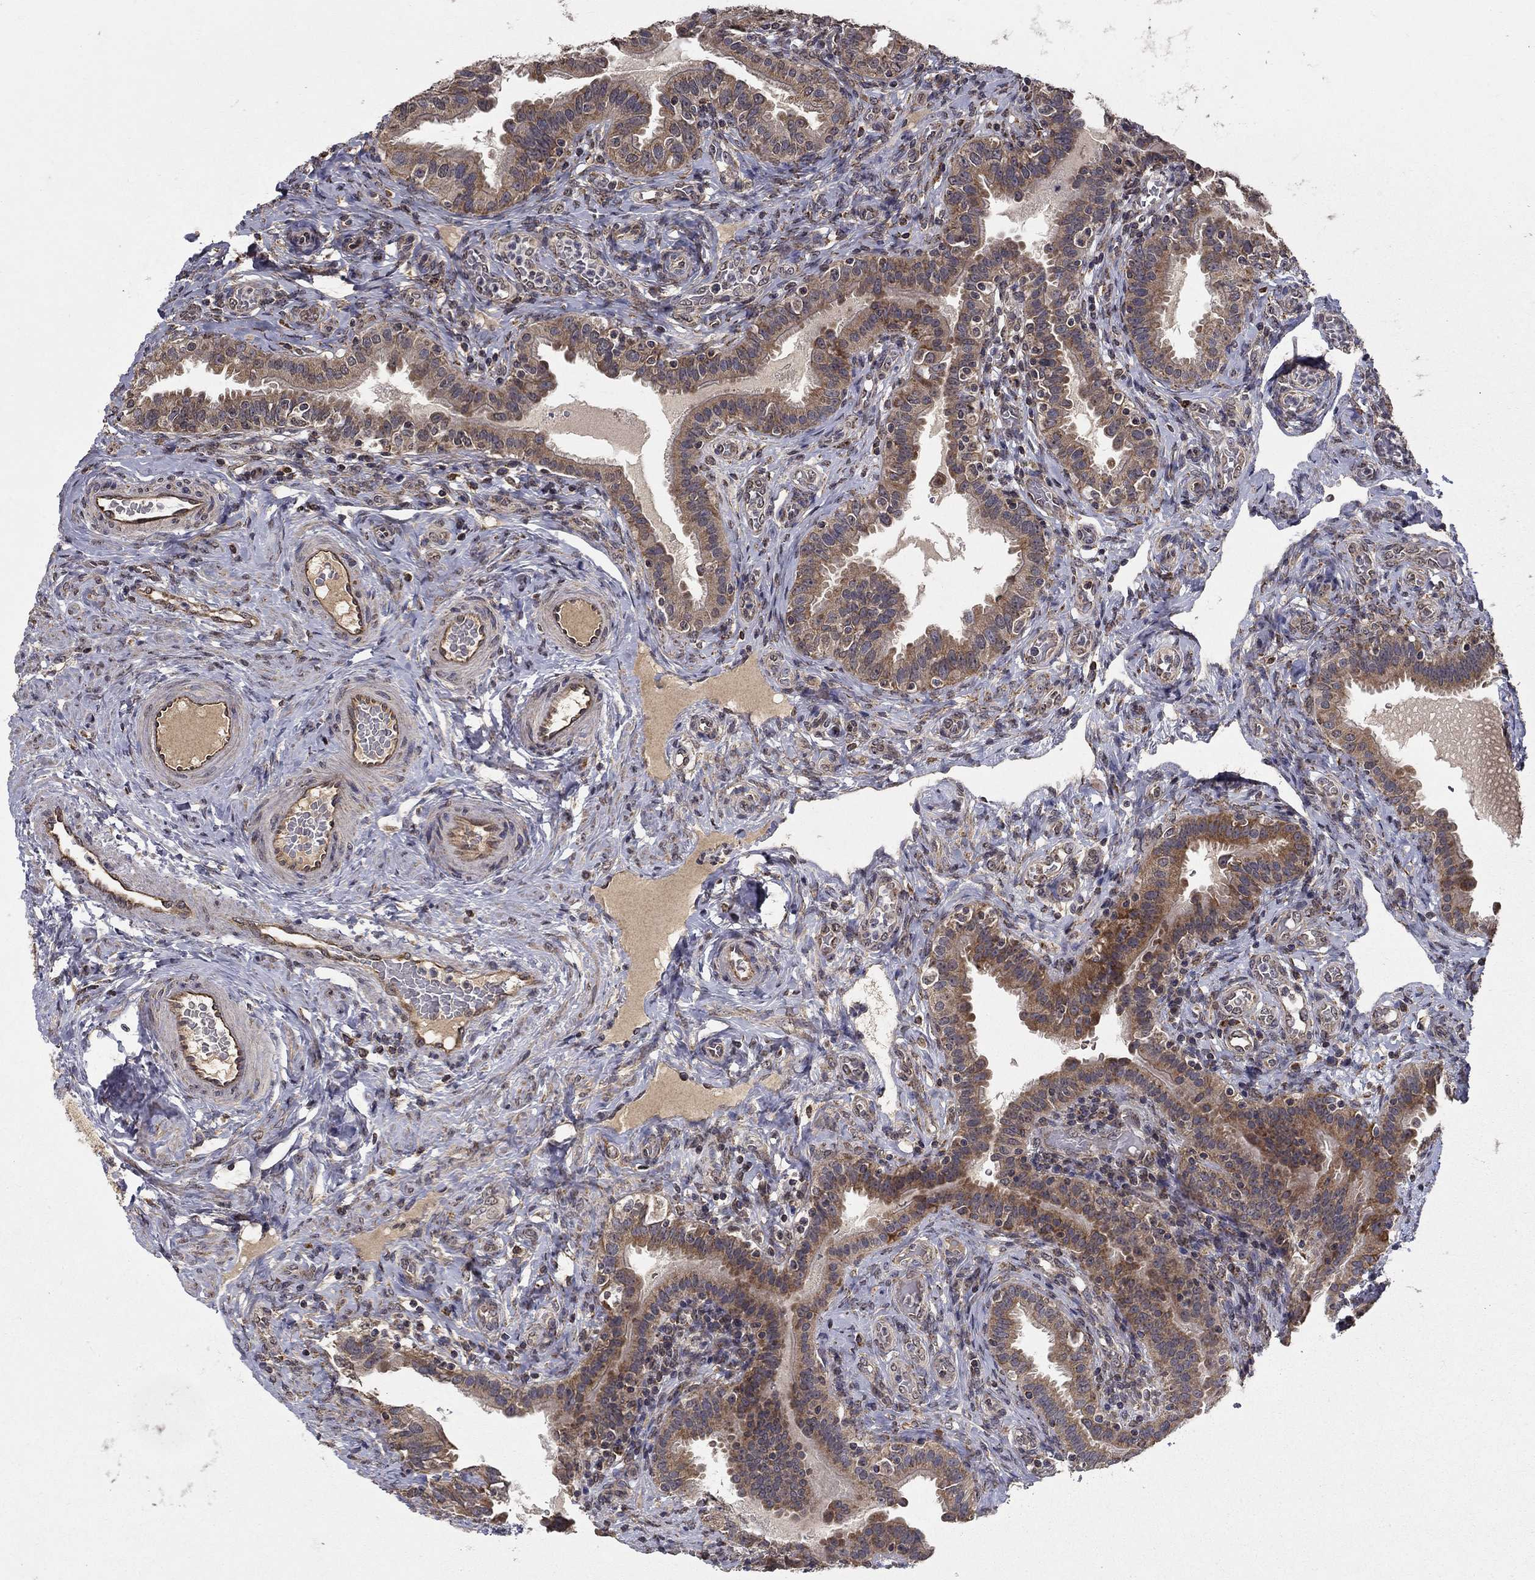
{"staining": {"intensity": "moderate", "quantity": ">75%", "location": "cytoplasmic/membranous"}, "tissue": "fallopian tube", "cell_type": "Glandular cells", "image_type": "normal", "snomed": [{"axis": "morphology", "description": "Normal tissue, NOS"}, {"axis": "topography", "description": "Fallopian tube"}, {"axis": "topography", "description": "Ovary"}], "caption": "A micrograph of human fallopian tube stained for a protein shows moderate cytoplasmic/membranous brown staining in glandular cells. (brown staining indicates protein expression, while blue staining denotes nuclei).", "gene": "SLC2A13", "patient": {"sex": "female", "age": 41}}